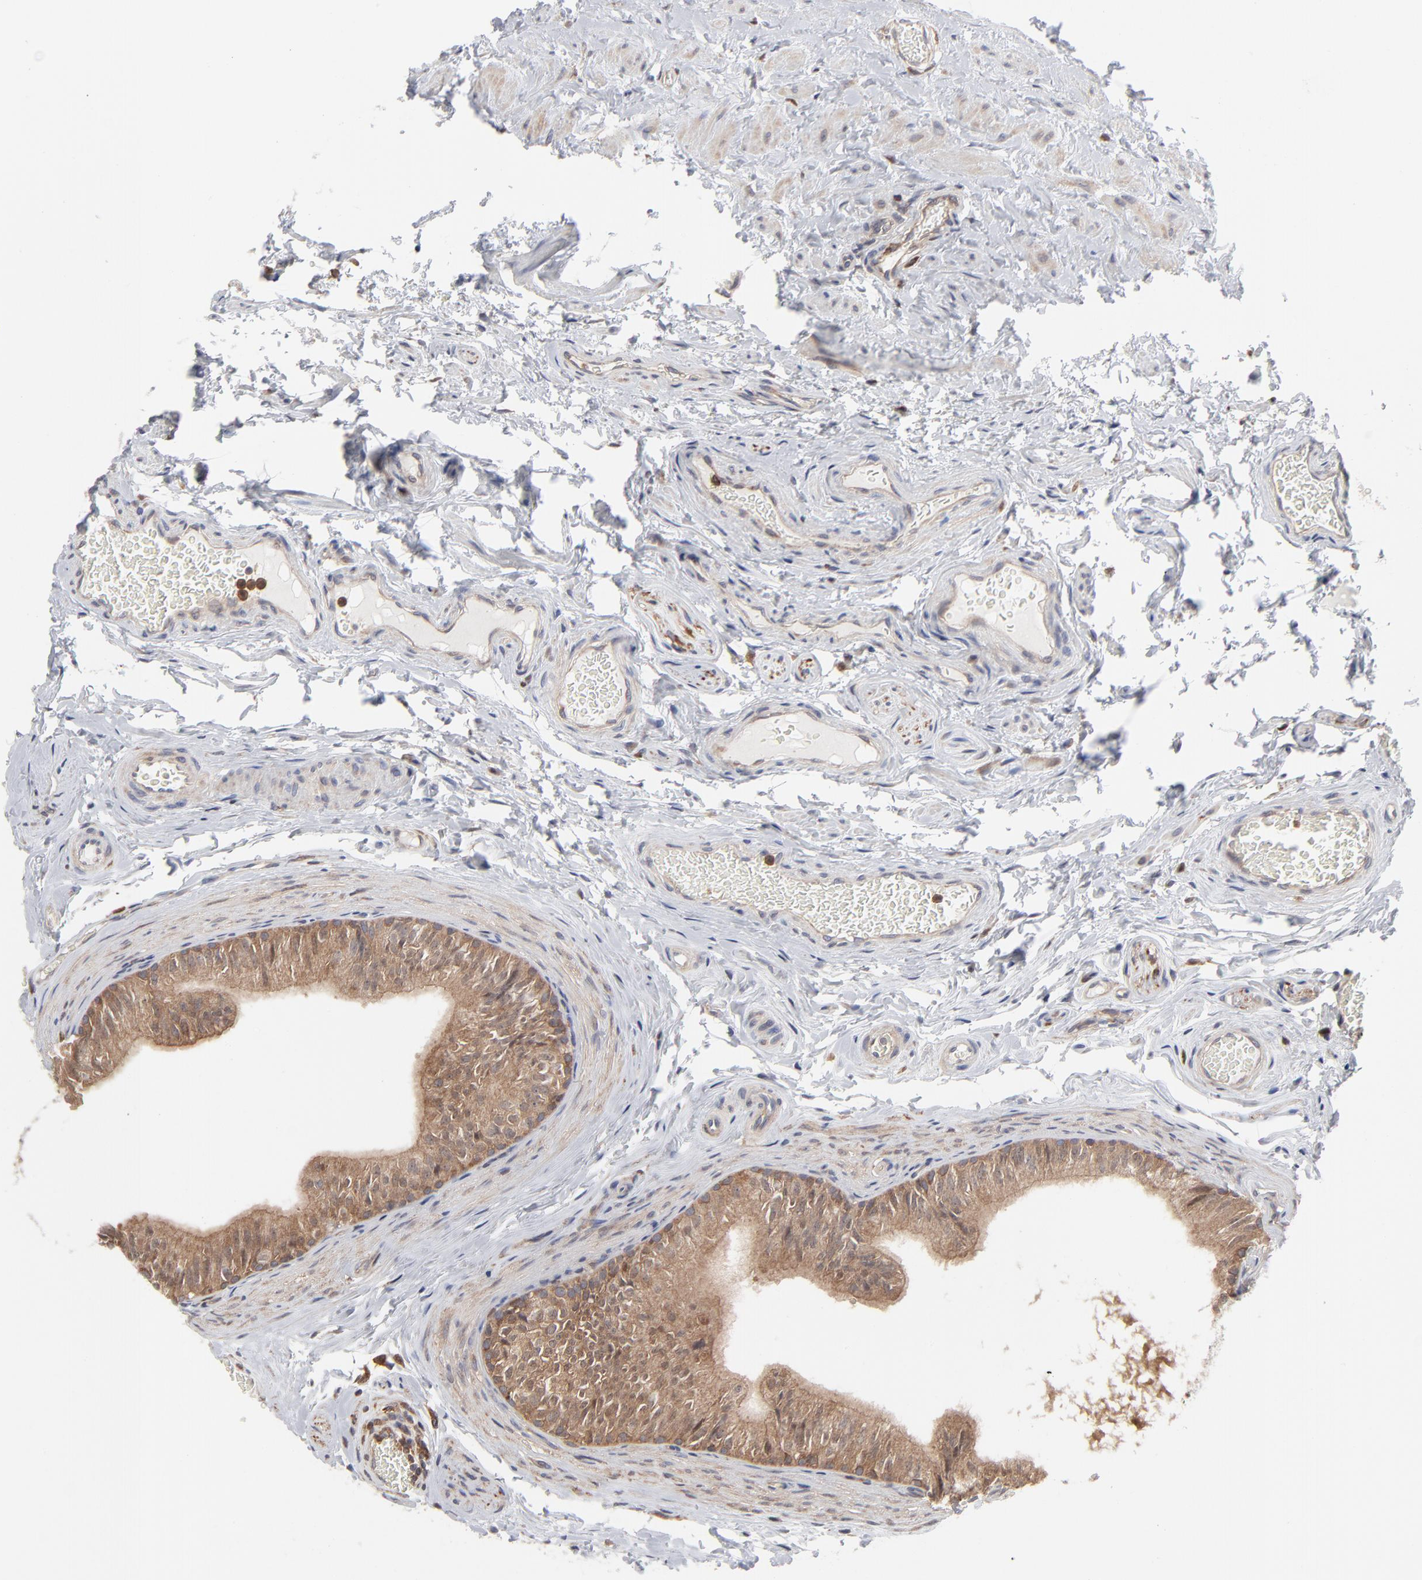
{"staining": {"intensity": "moderate", "quantity": ">75%", "location": "cytoplasmic/membranous"}, "tissue": "epididymis", "cell_type": "Glandular cells", "image_type": "normal", "snomed": [{"axis": "morphology", "description": "Normal tissue, NOS"}, {"axis": "topography", "description": "Testis"}, {"axis": "topography", "description": "Epididymis"}], "caption": "Epididymis stained with immunohistochemistry reveals moderate cytoplasmic/membranous positivity in approximately >75% of glandular cells.", "gene": "MAP2K1", "patient": {"sex": "male", "age": 36}}